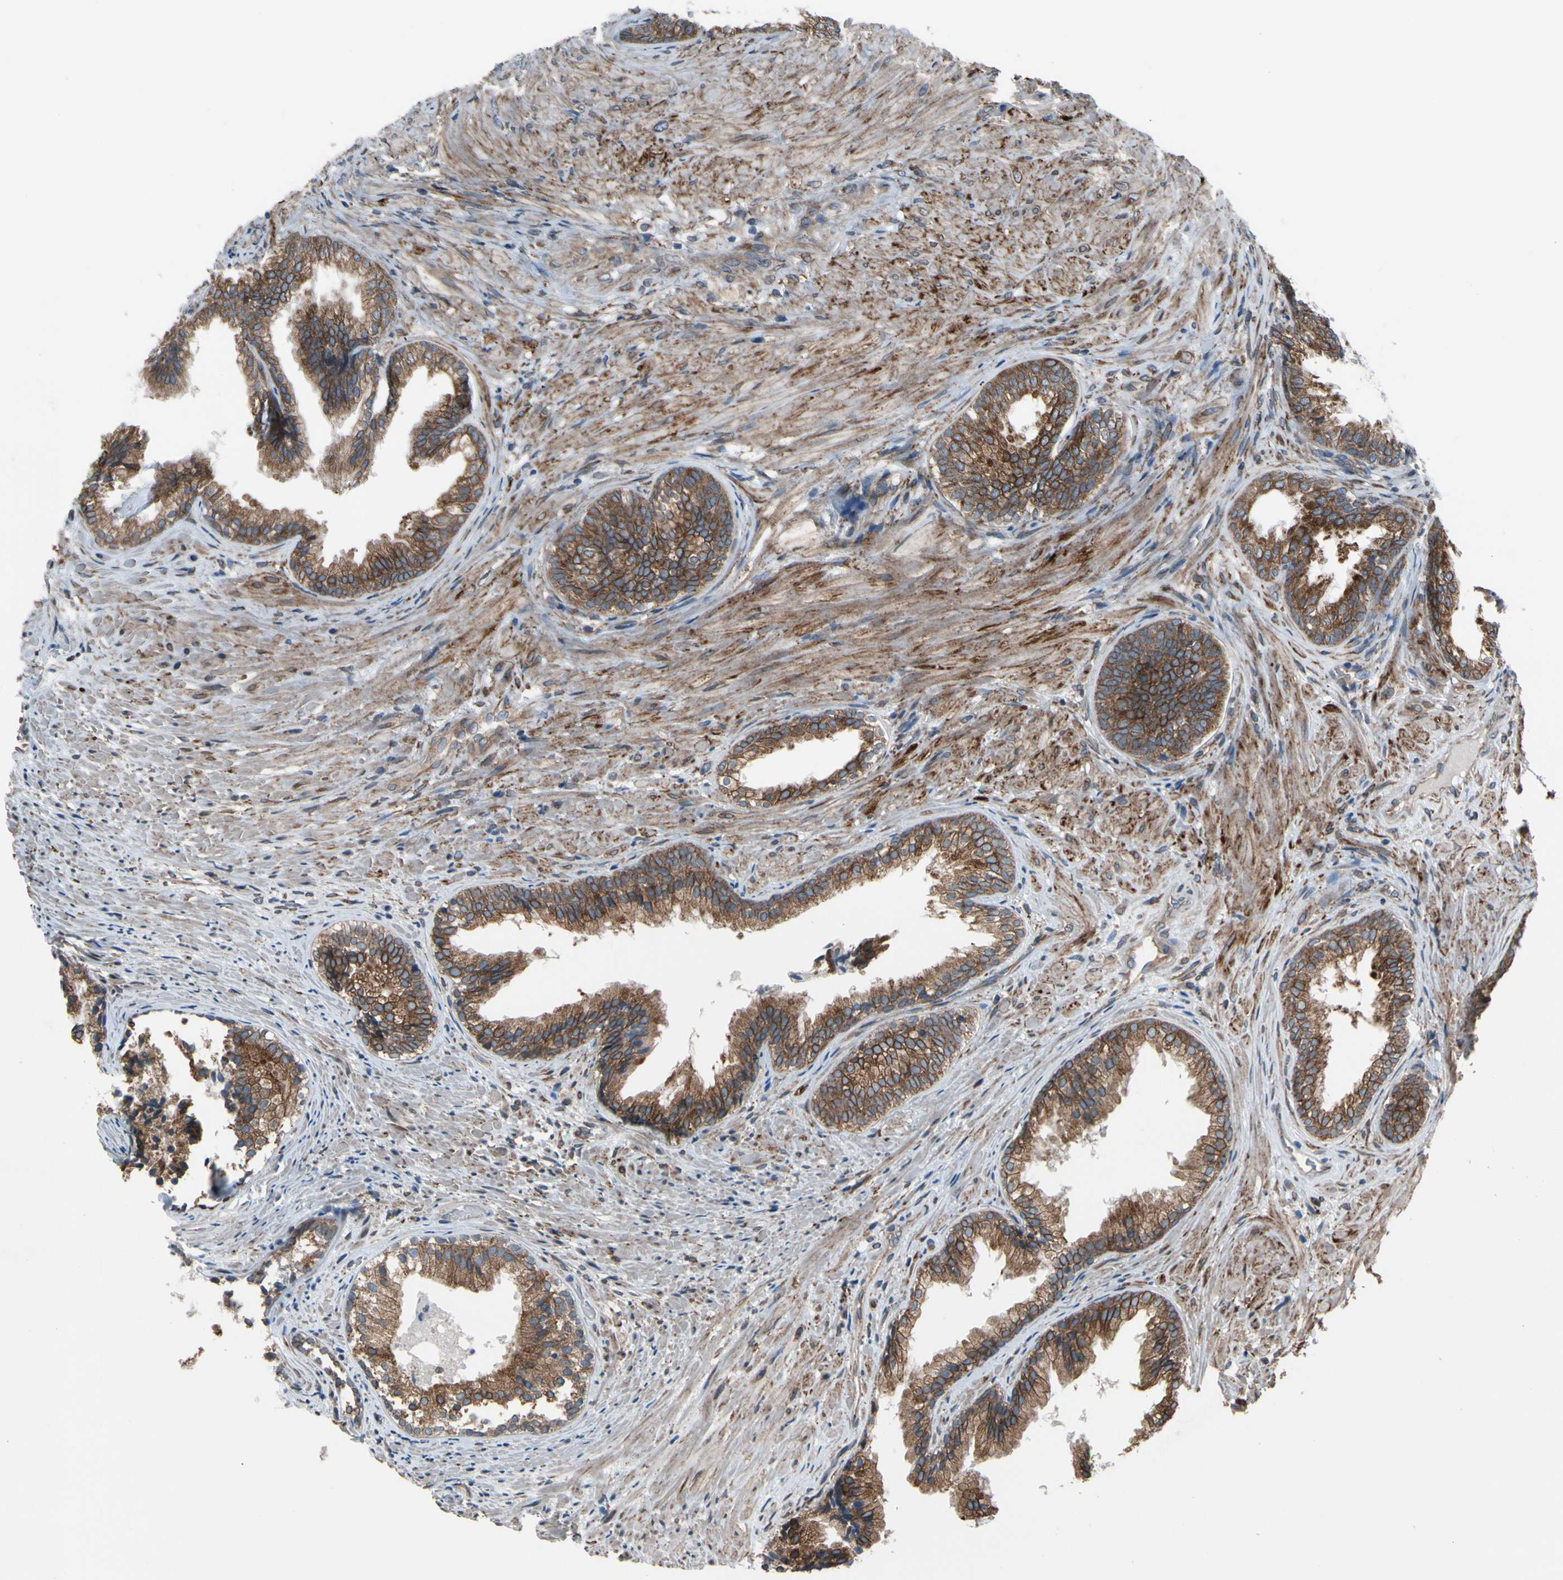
{"staining": {"intensity": "moderate", "quantity": ">75%", "location": "cytoplasmic/membranous"}, "tissue": "prostate", "cell_type": "Glandular cells", "image_type": "normal", "snomed": [{"axis": "morphology", "description": "Normal tissue, NOS"}, {"axis": "topography", "description": "Prostate"}], "caption": "Glandular cells display medium levels of moderate cytoplasmic/membranous expression in approximately >75% of cells in benign human prostate. The protein of interest is shown in brown color, while the nuclei are stained blue.", "gene": "CLCC1", "patient": {"sex": "male", "age": 76}}